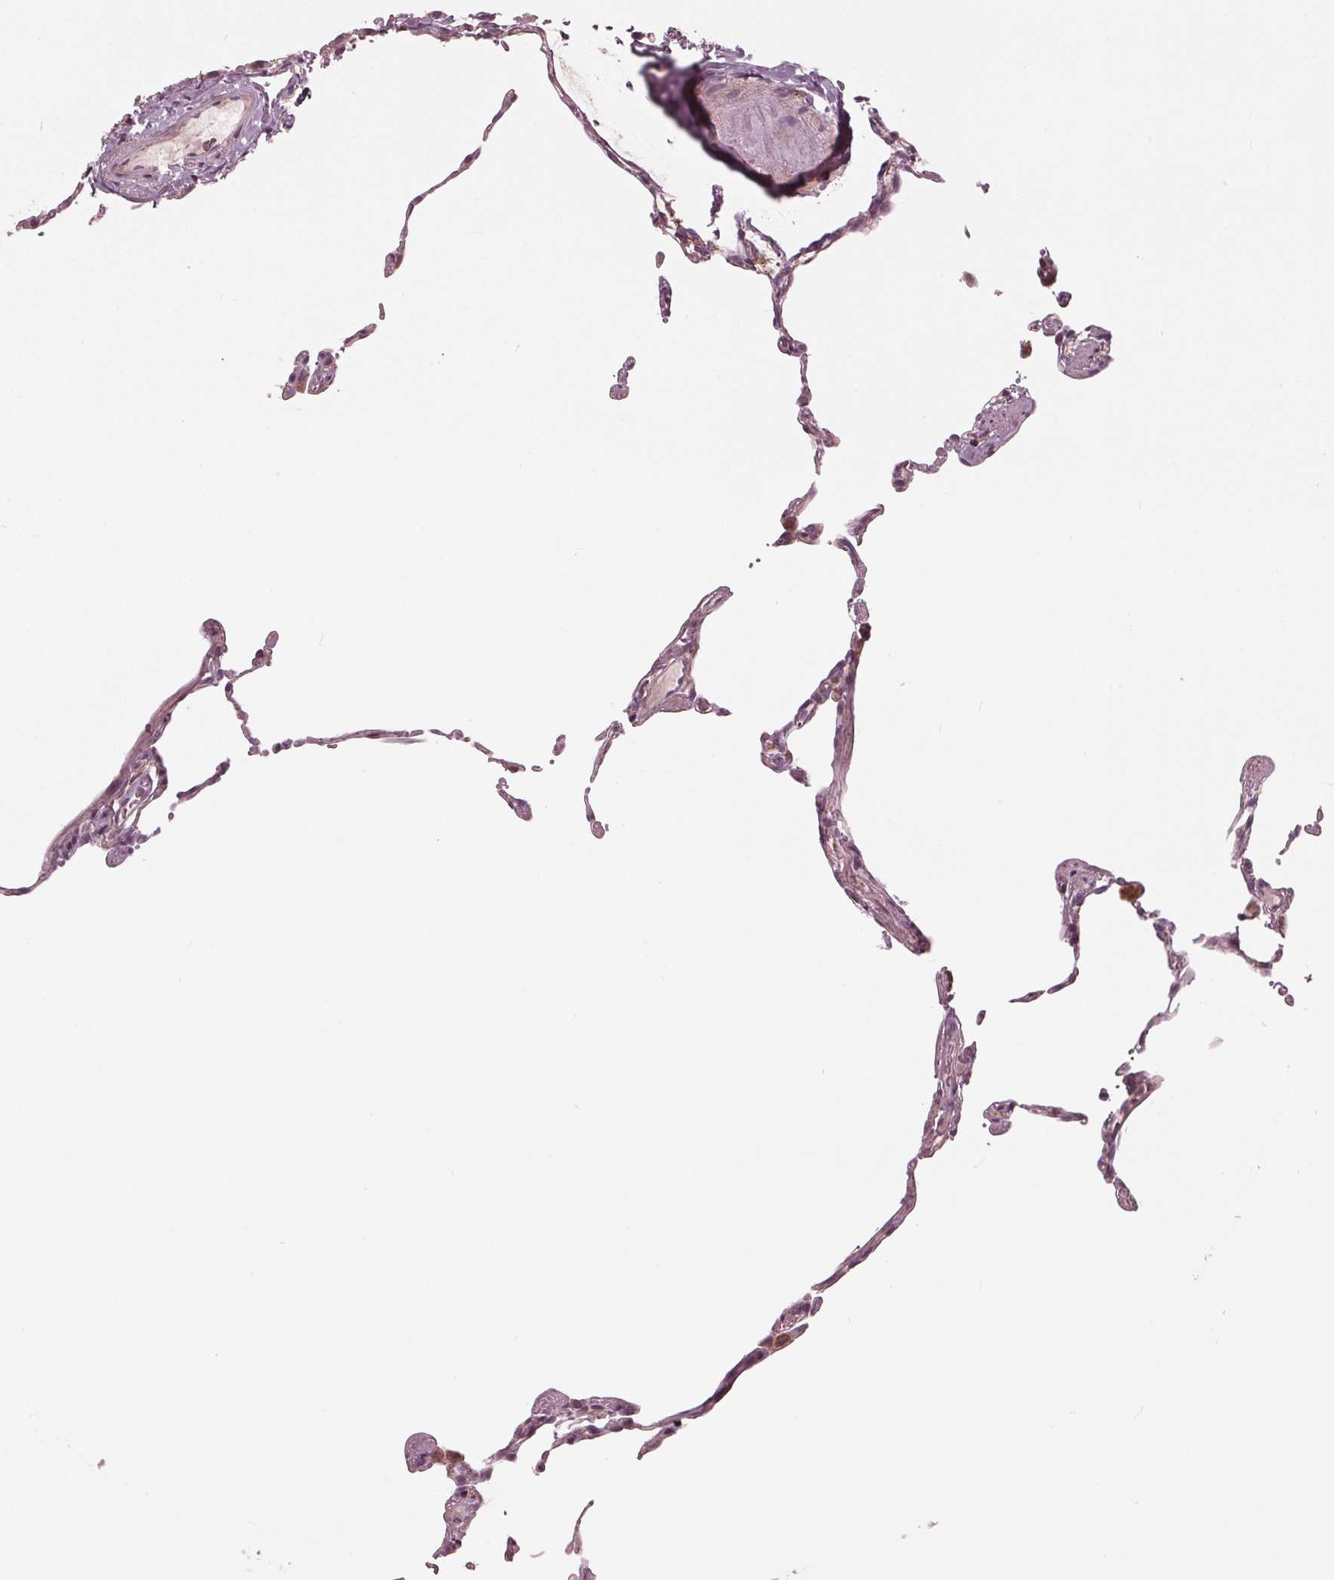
{"staining": {"intensity": "weak", "quantity": "<25%", "location": "cytoplasmic/membranous"}, "tissue": "lung", "cell_type": "Alveolar cells", "image_type": "normal", "snomed": [{"axis": "morphology", "description": "Normal tissue, NOS"}, {"axis": "topography", "description": "Lung"}], "caption": "The immunohistochemistry histopathology image has no significant staining in alveolar cells of lung.", "gene": "DCAF4L2", "patient": {"sex": "female", "age": 57}}